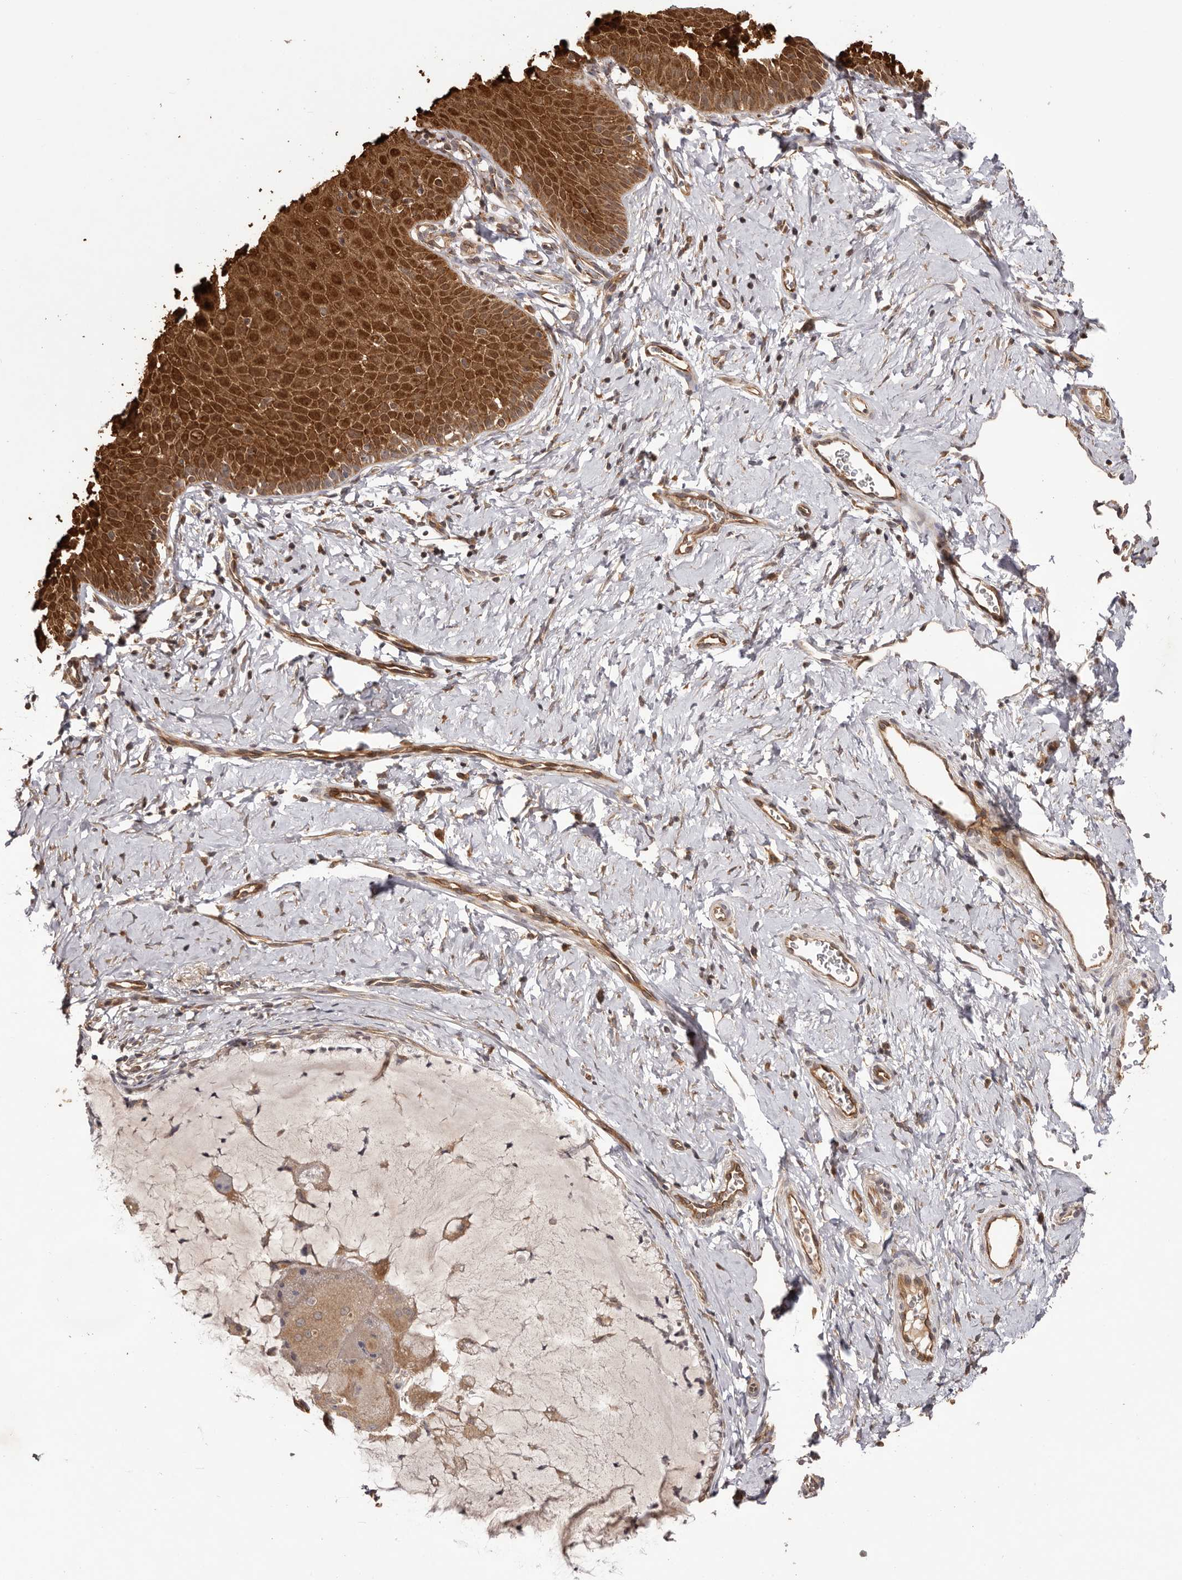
{"staining": {"intensity": "weak", "quantity": ">75%", "location": "cytoplasmic/membranous"}, "tissue": "cervix", "cell_type": "Glandular cells", "image_type": "normal", "snomed": [{"axis": "morphology", "description": "Normal tissue, NOS"}, {"axis": "topography", "description": "Cervix"}], "caption": "High-magnification brightfield microscopy of normal cervix stained with DAB (brown) and counterstained with hematoxylin (blue). glandular cells exhibit weak cytoplasmic/membranous expression is present in approximately>75% of cells. The staining was performed using DAB, with brown indicating positive protein expression. Nuclei are stained blue with hematoxylin.", "gene": "UBR2", "patient": {"sex": "female", "age": 36}}